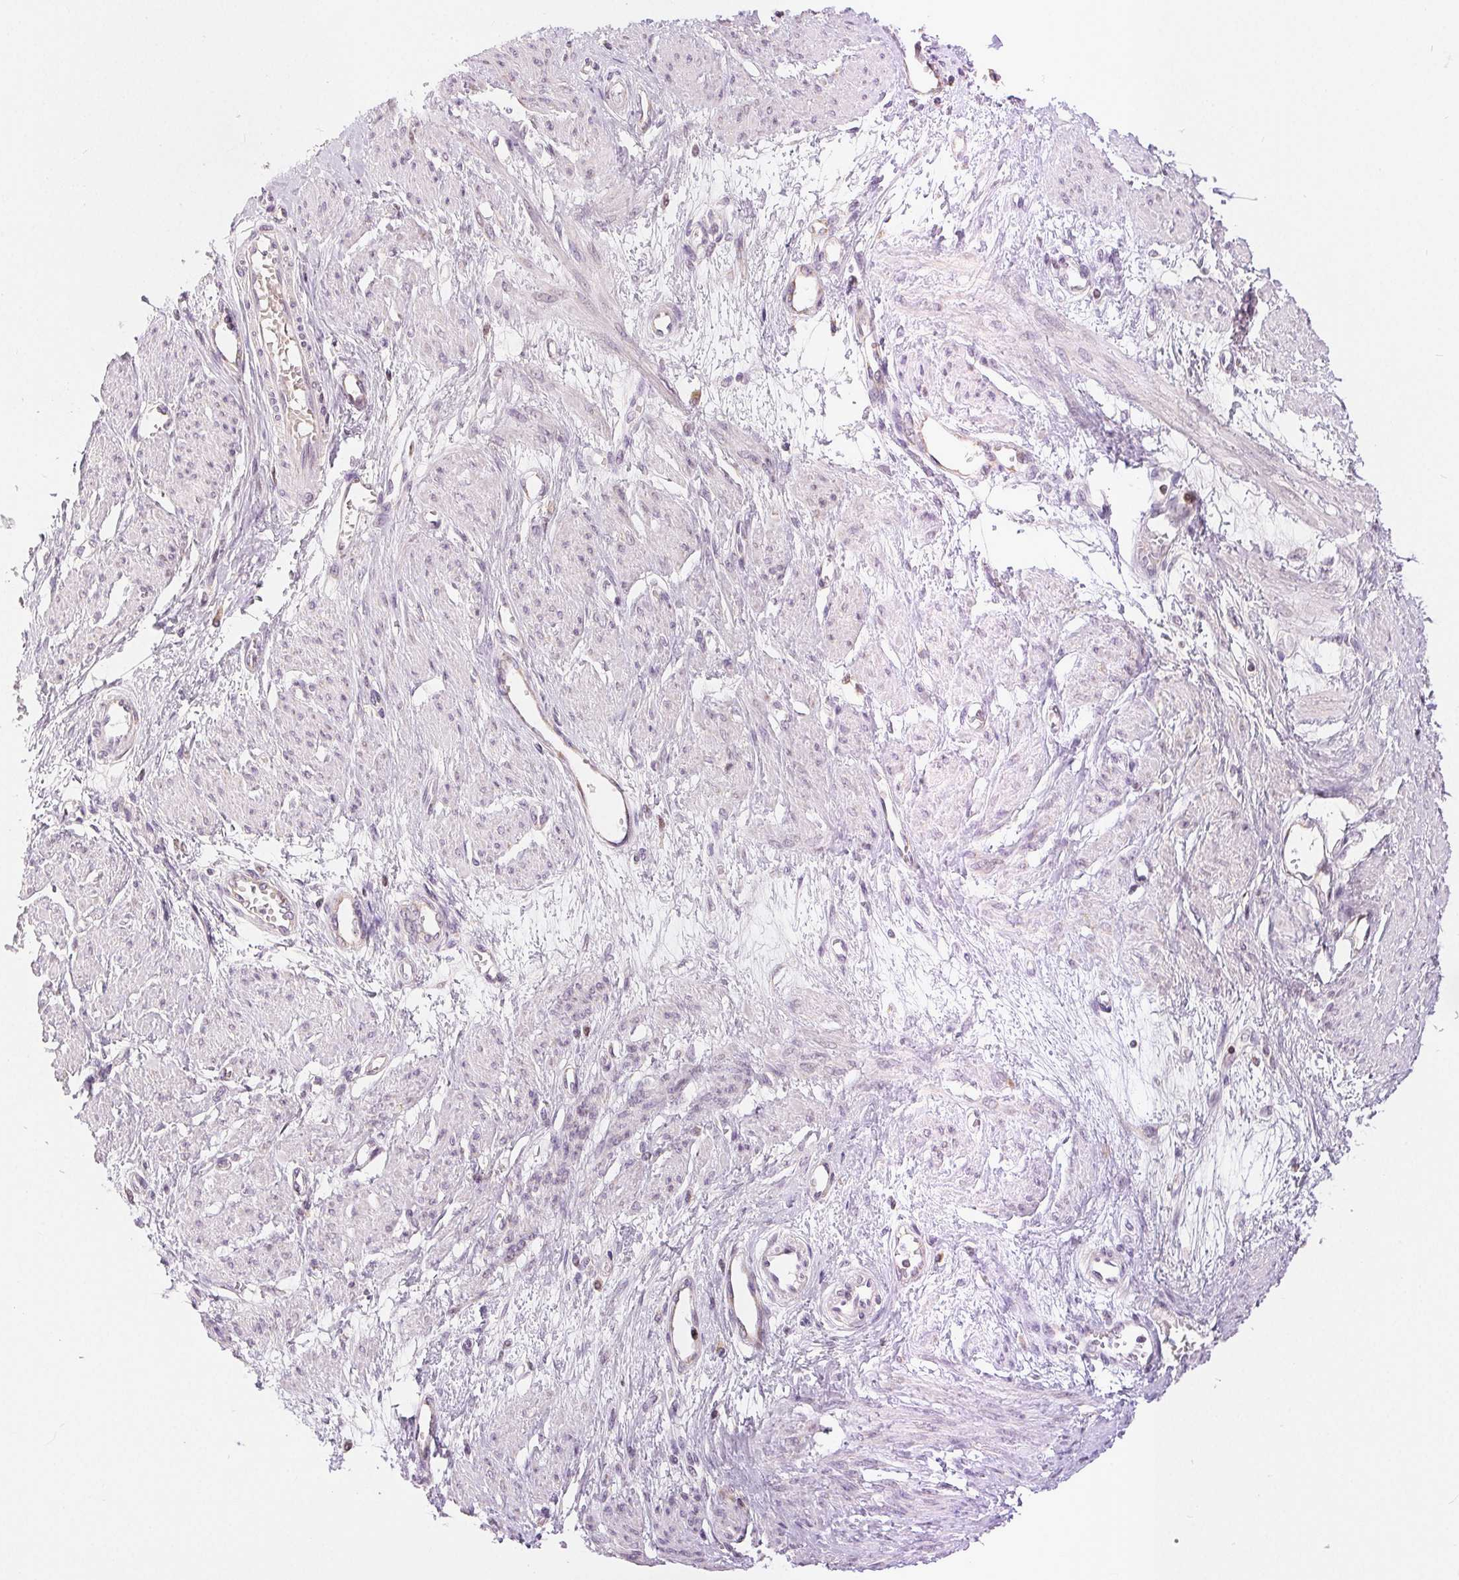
{"staining": {"intensity": "negative", "quantity": "none", "location": "none"}, "tissue": "smooth muscle", "cell_type": "Smooth muscle cells", "image_type": "normal", "snomed": [{"axis": "morphology", "description": "Normal tissue, NOS"}, {"axis": "topography", "description": "Smooth muscle"}, {"axis": "topography", "description": "Uterus"}], "caption": "An image of human smooth muscle is negative for staining in smooth muscle cells. Nuclei are stained in blue.", "gene": "POU2F2", "patient": {"sex": "female", "age": 39}}